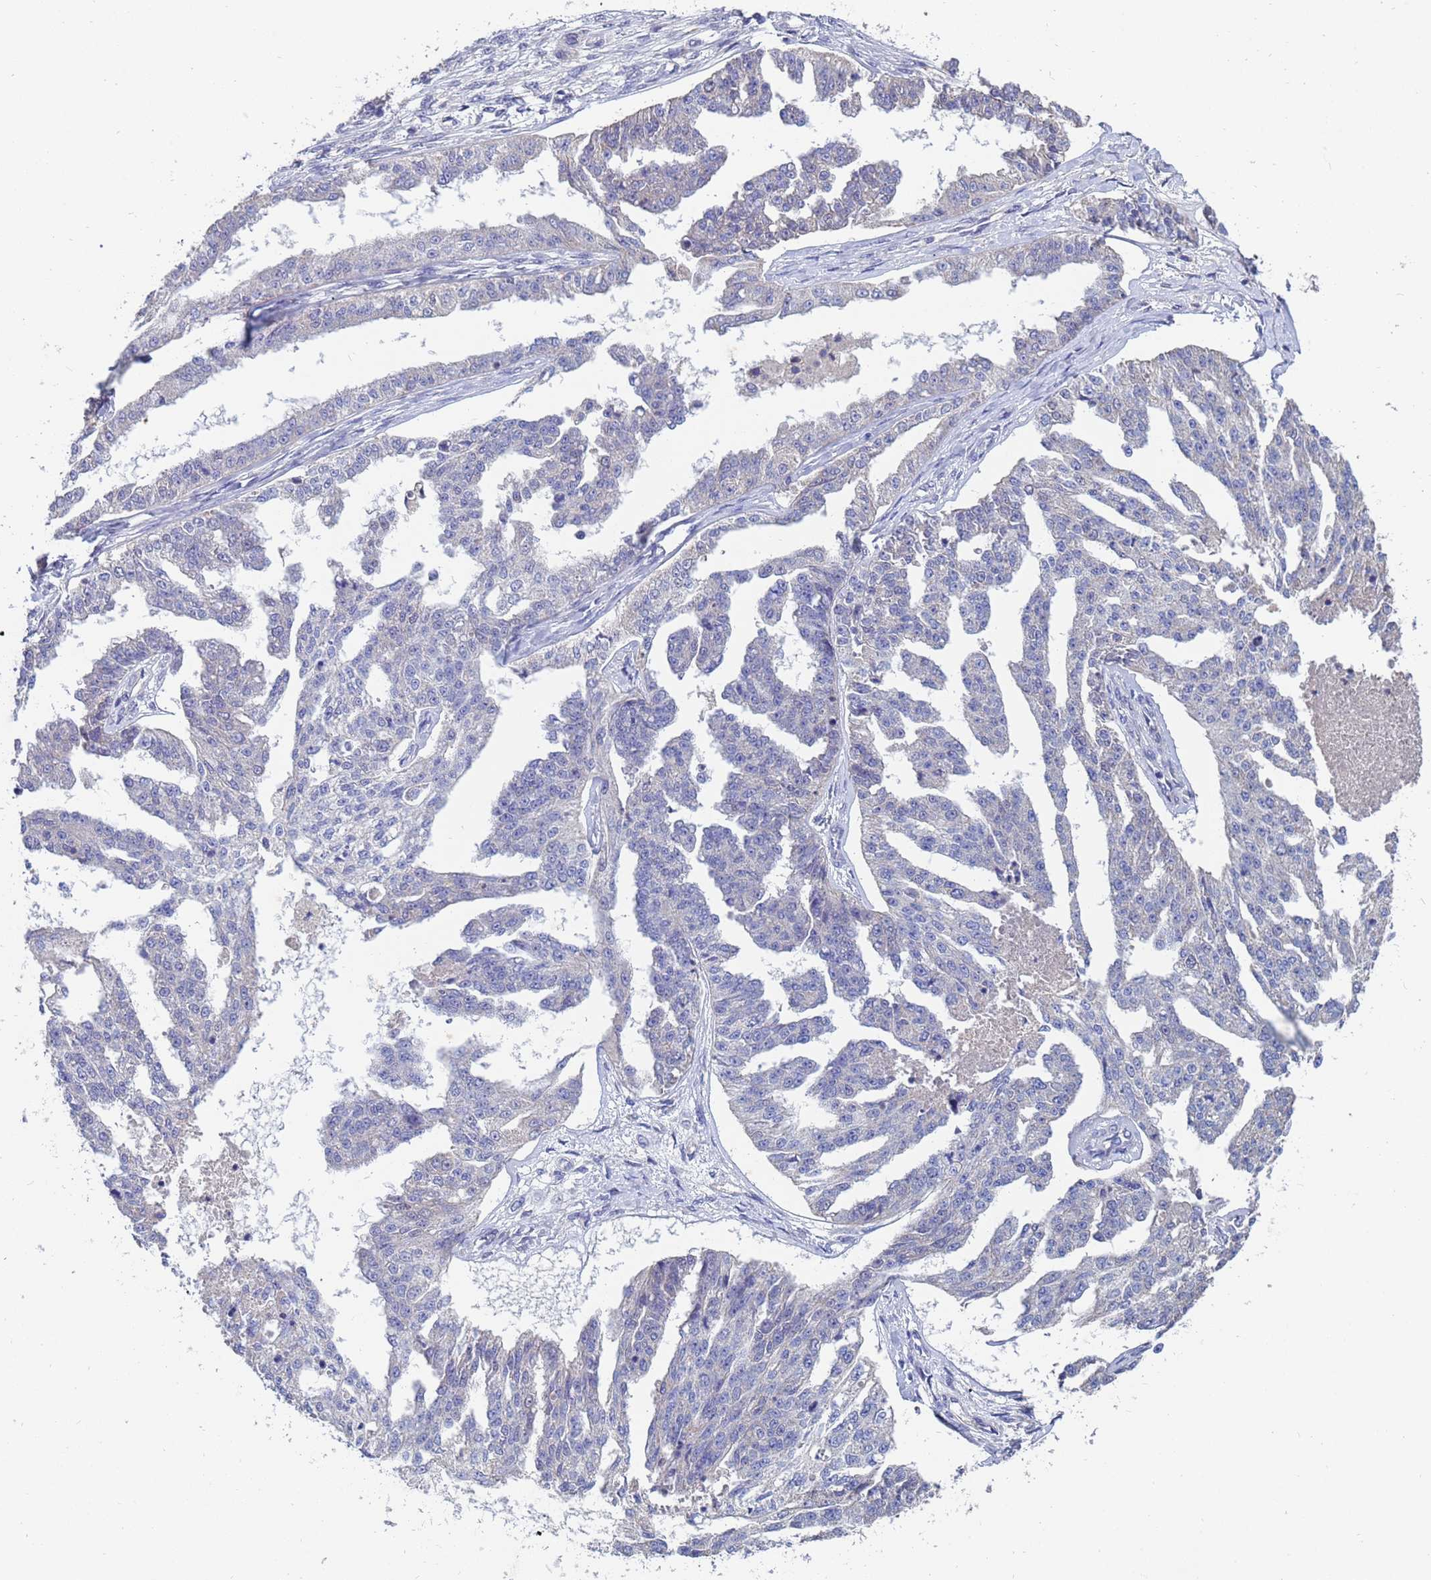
{"staining": {"intensity": "negative", "quantity": "none", "location": "none"}, "tissue": "ovarian cancer", "cell_type": "Tumor cells", "image_type": "cancer", "snomed": [{"axis": "morphology", "description": "Cystadenocarcinoma, serous, NOS"}, {"axis": "topography", "description": "Ovary"}], "caption": "The micrograph demonstrates no significant staining in tumor cells of ovarian cancer (serous cystadenocarcinoma).", "gene": "IHO1", "patient": {"sex": "female", "age": 58}}